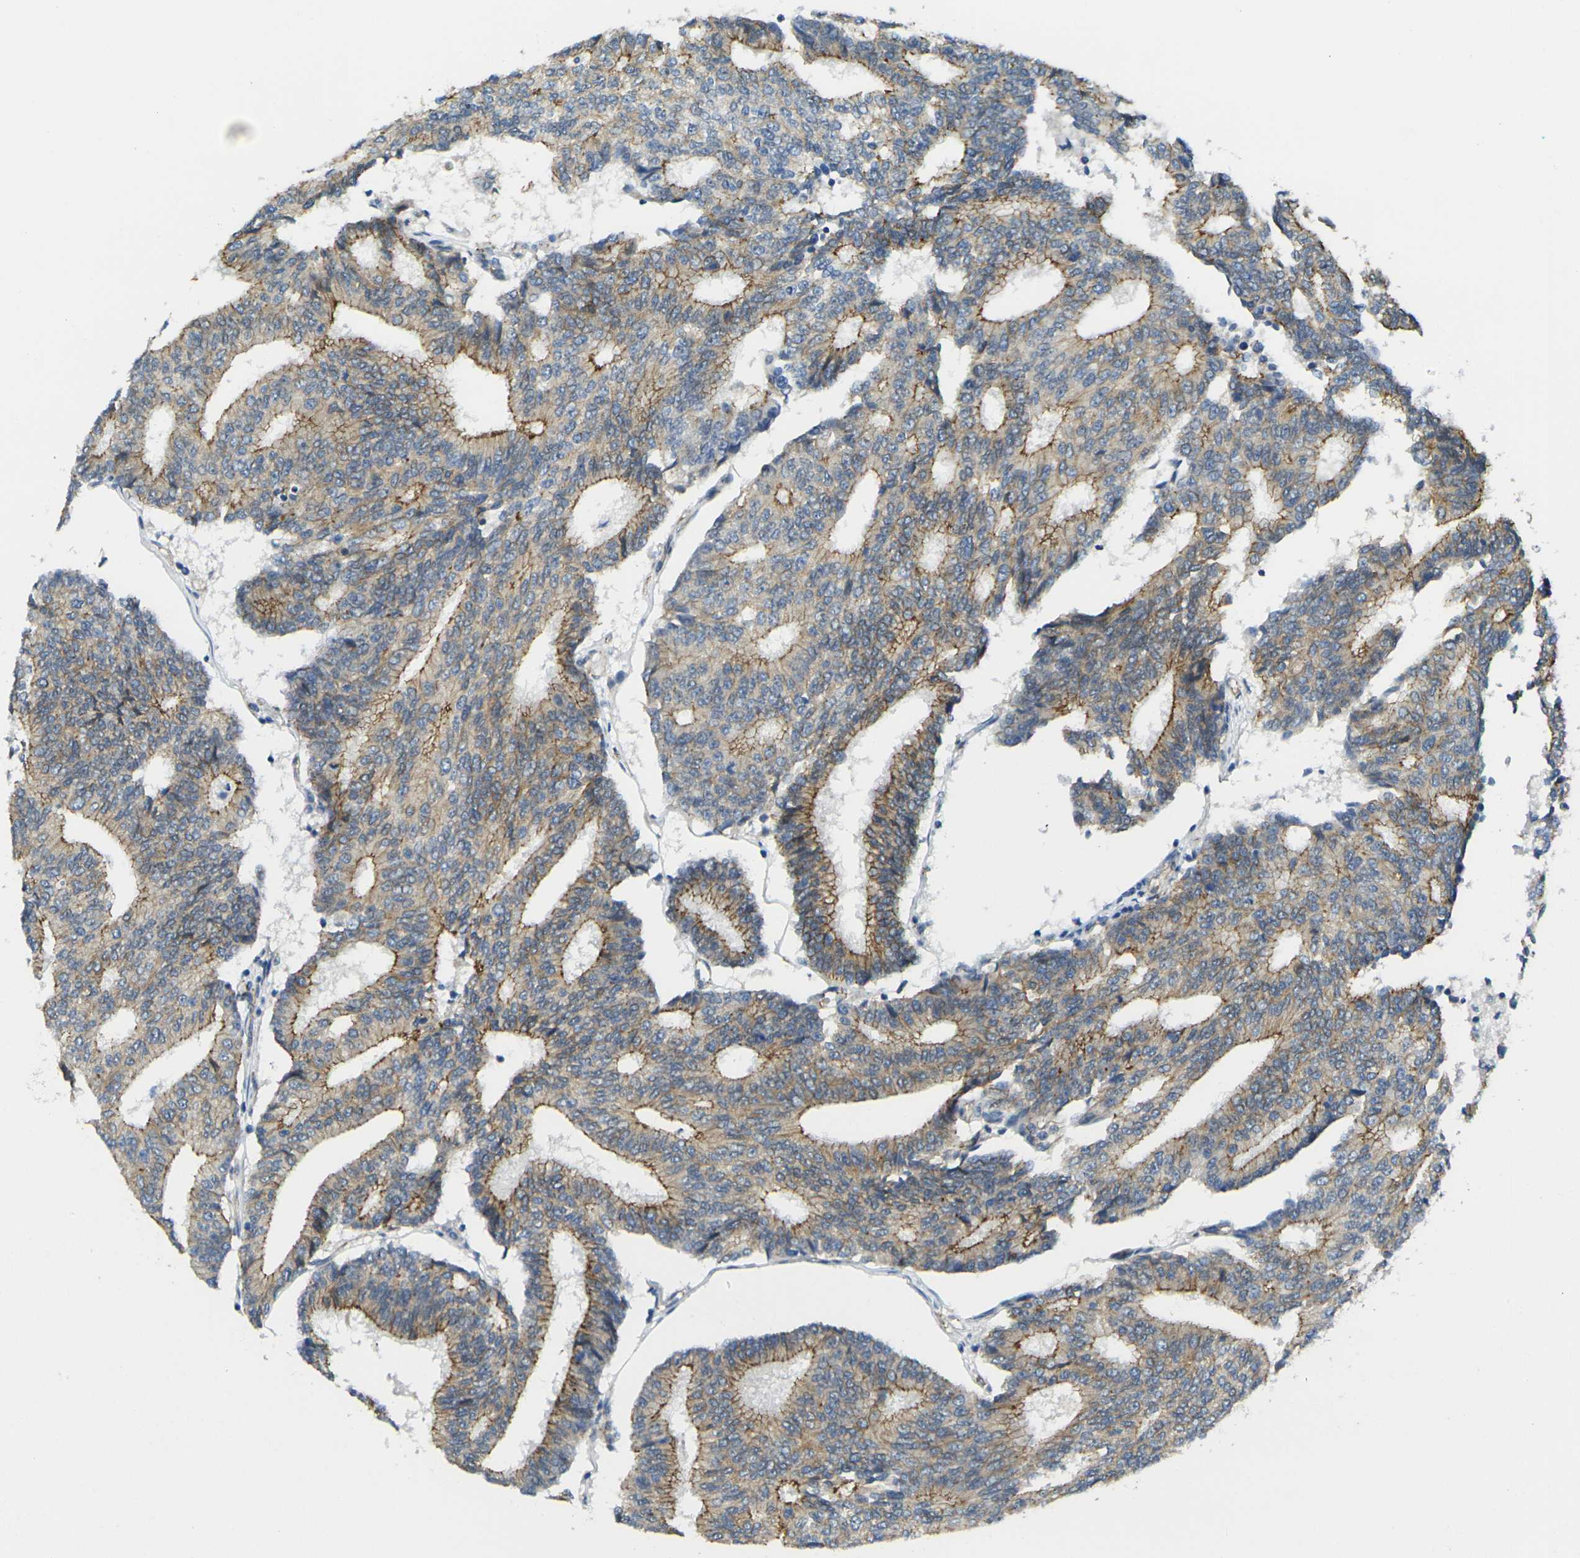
{"staining": {"intensity": "moderate", "quantity": ">75%", "location": "cytoplasmic/membranous"}, "tissue": "prostate cancer", "cell_type": "Tumor cells", "image_type": "cancer", "snomed": [{"axis": "morphology", "description": "Adenocarcinoma, High grade"}, {"axis": "topography", "description": "Prostate"}], "caption": "Prostate adenocarcinoma (high-grade) tissue displays moderate cytoplasmic/membranous staining in approximately >75% of tumor cells, visualized by immunohistochemistry.", "gene": "RHBDD1", "patient": {"sex": "male", "age": 55}}